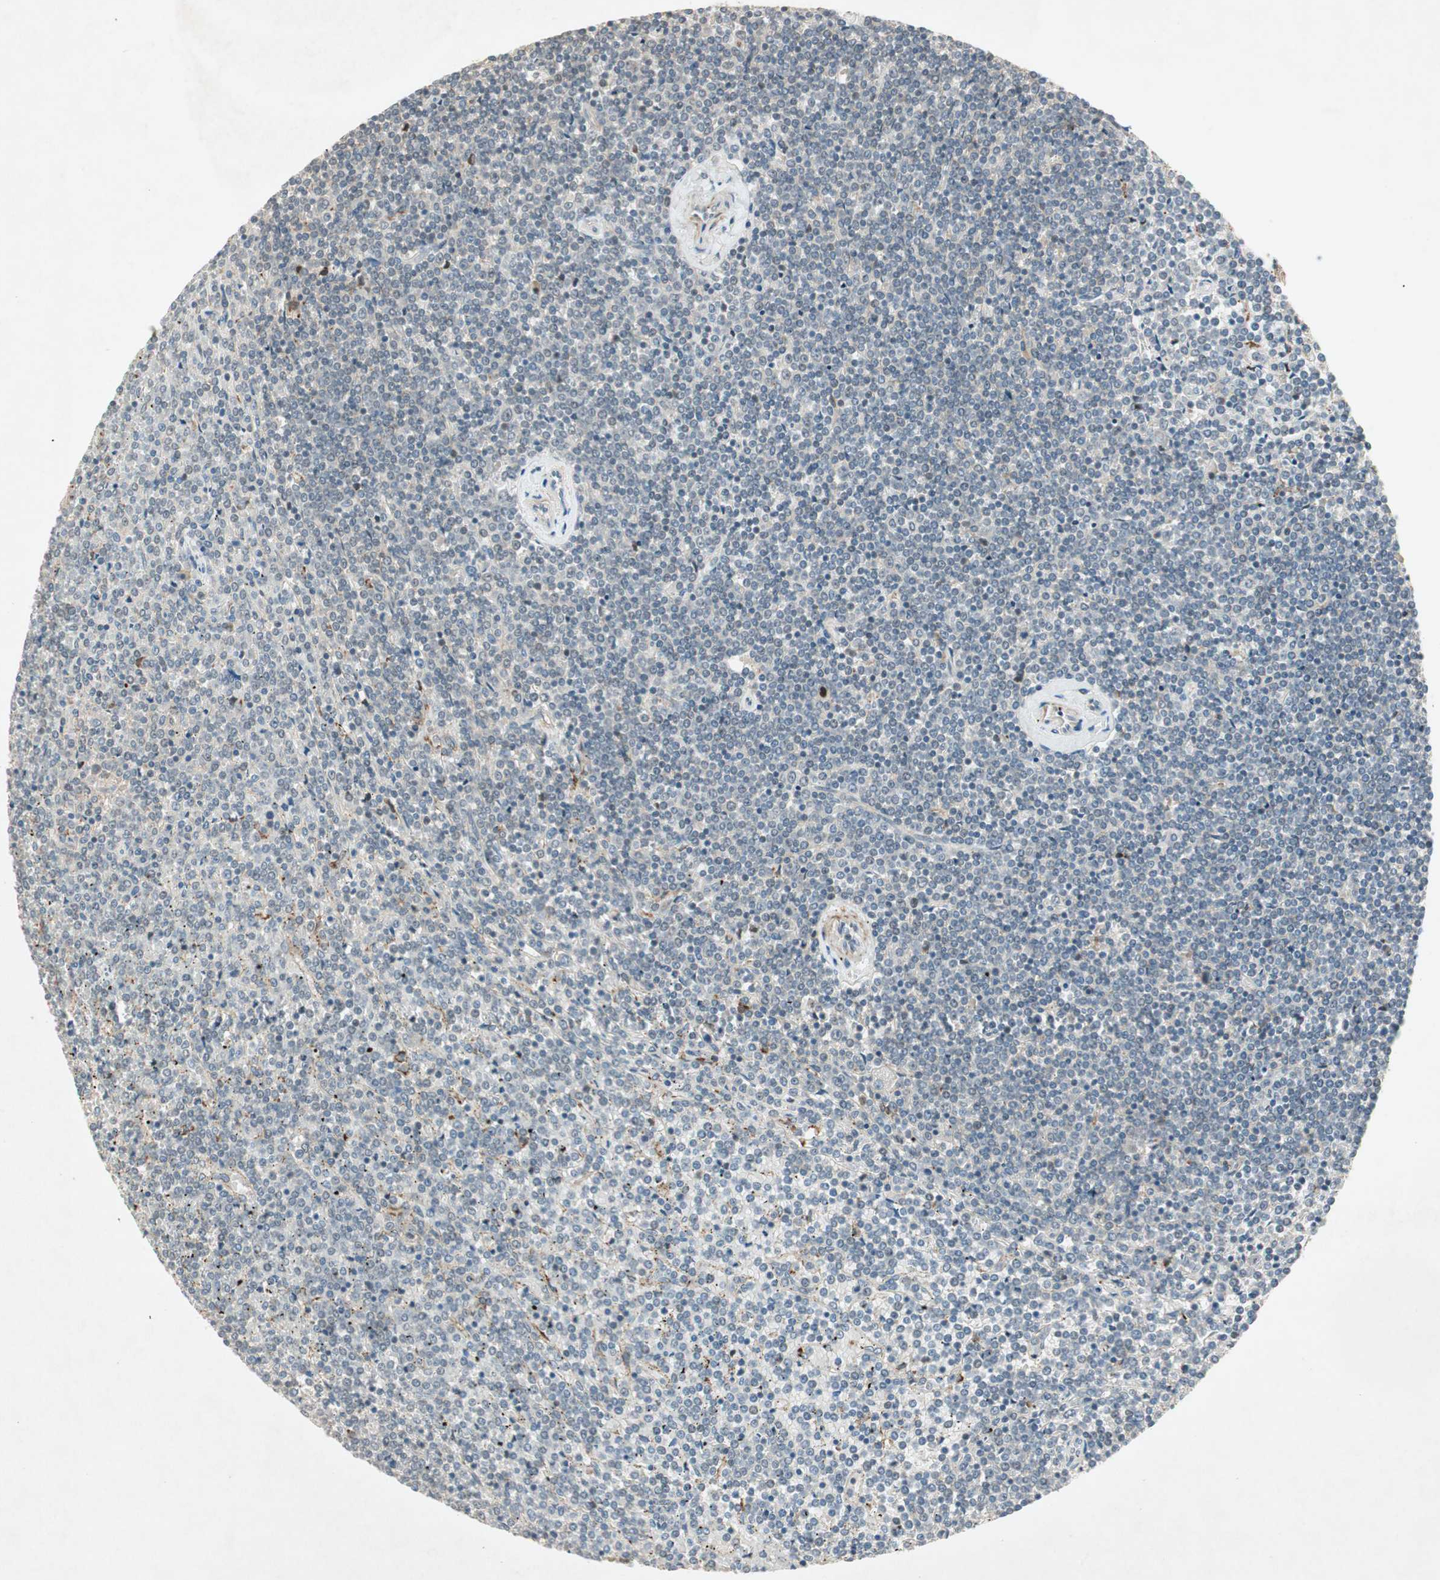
{"staining": {"intensity": "negative", "quantity": "none", "location": "none"}, "tissue": "lymphoma", "cell_type": "Tumor cells", "image_type": "cancer", "snomed": [{"axis": "morphology", "description": "Malignant lymphoma, non-Hodgkin's type, Low grade"}, {"axis": "topography", "description": "Spleen"}], "caption": "Immunohistochemistry of human lymphoma demonstrates no staining in tumor cells.", "gene": "RNGTT", "patient": {"sex": "female", "age": 19}}